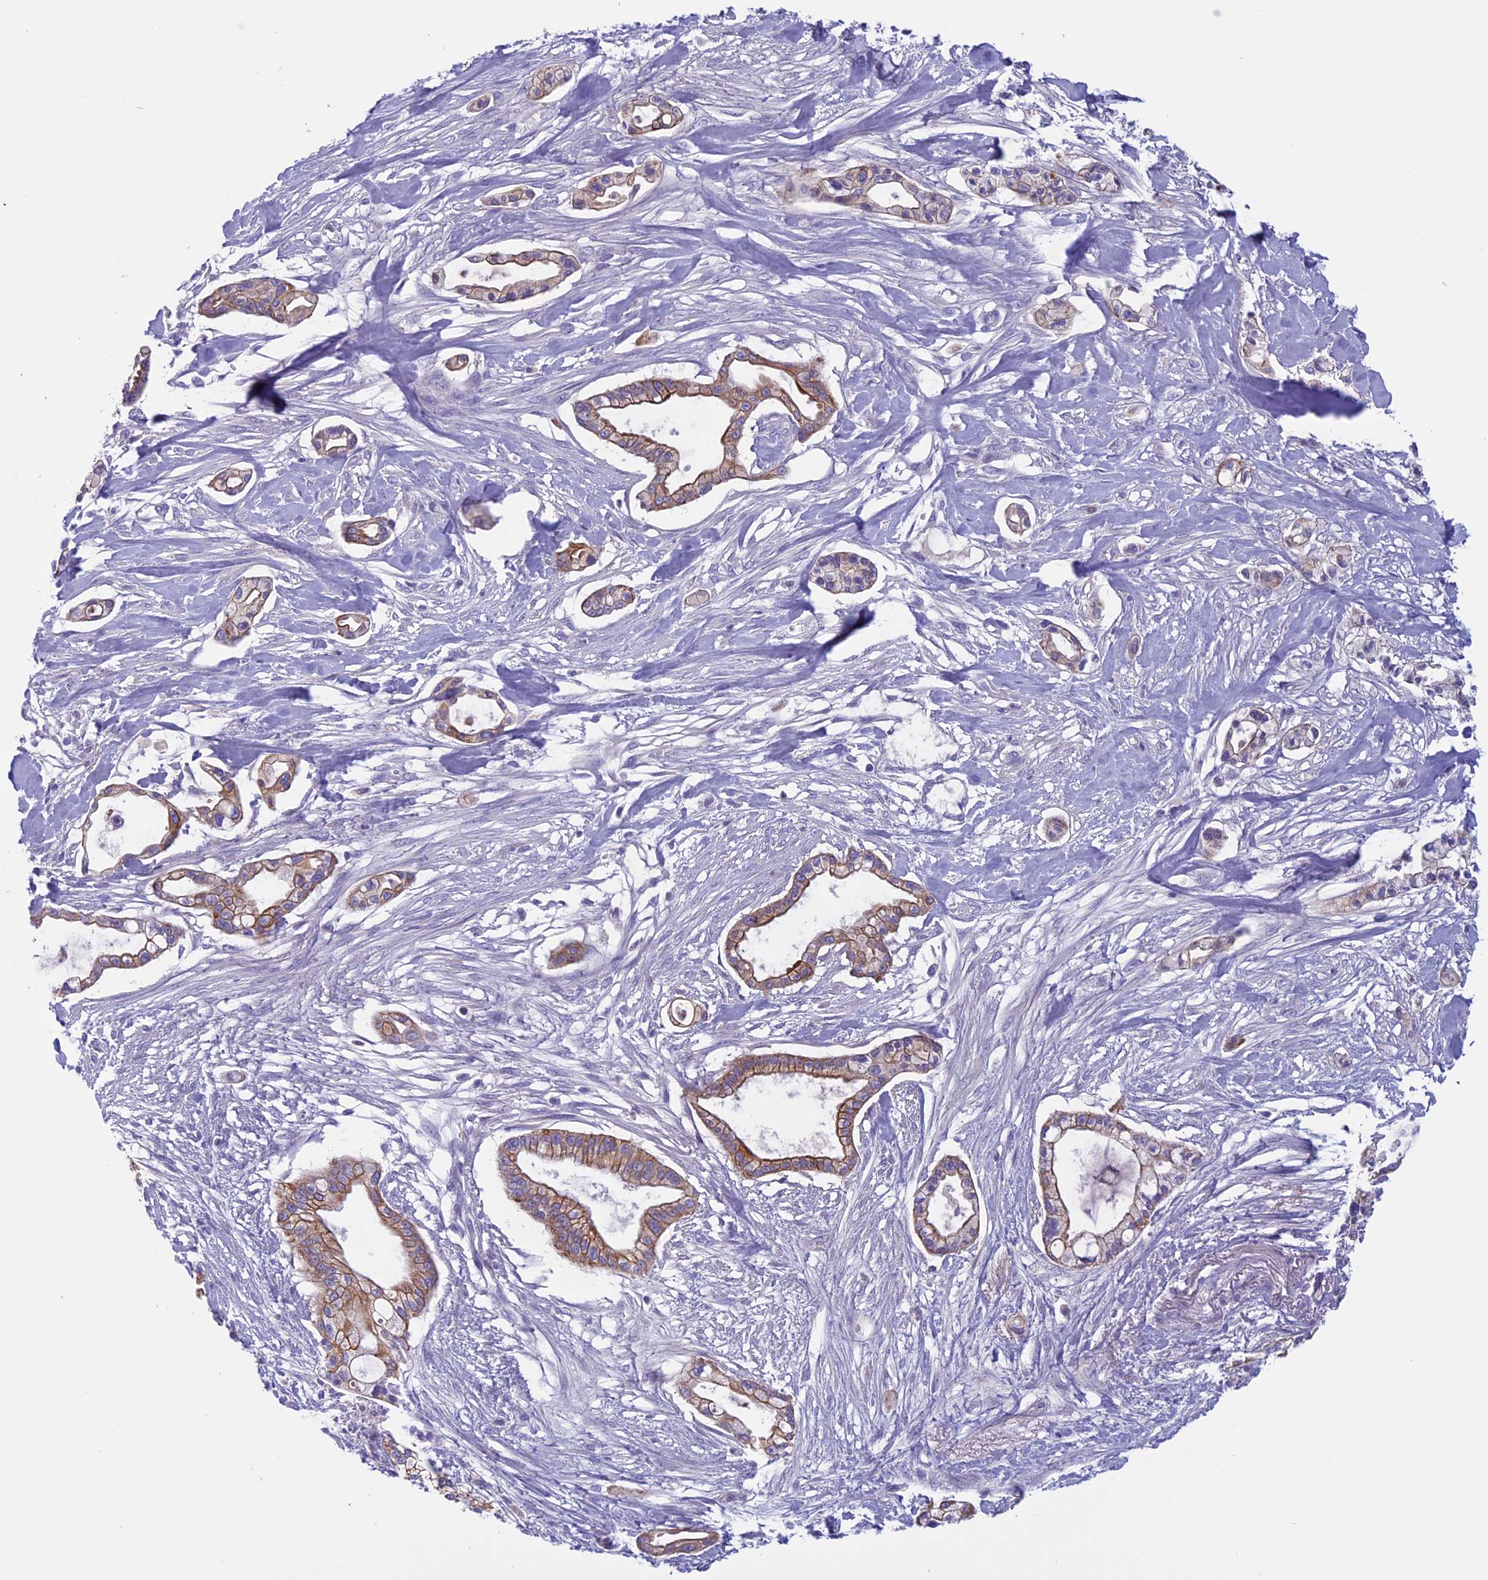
{"staining": {"intensity": "moderate", "quantity": ">75%", "location": "cytoplasmic/membranous"}, "tissue": "pancreatic cancer", "cell_type": "Tumor cells", "image_type": "cancer", "snomed": [{"axis": "morphology", "description": "Adenocarcinoma, NOS"}, {"axis": "topography", "description": "Pancreas"}], "caption": "Pancreatic cancer (adenocarcinoma) stained with a brown dye exhibits moderate cytoplasmic/membranous positive positivity in approximately >75% of tumor cells.", "gene": "ANGPTL2", "patient": {"sex": "male", "age": 68}}